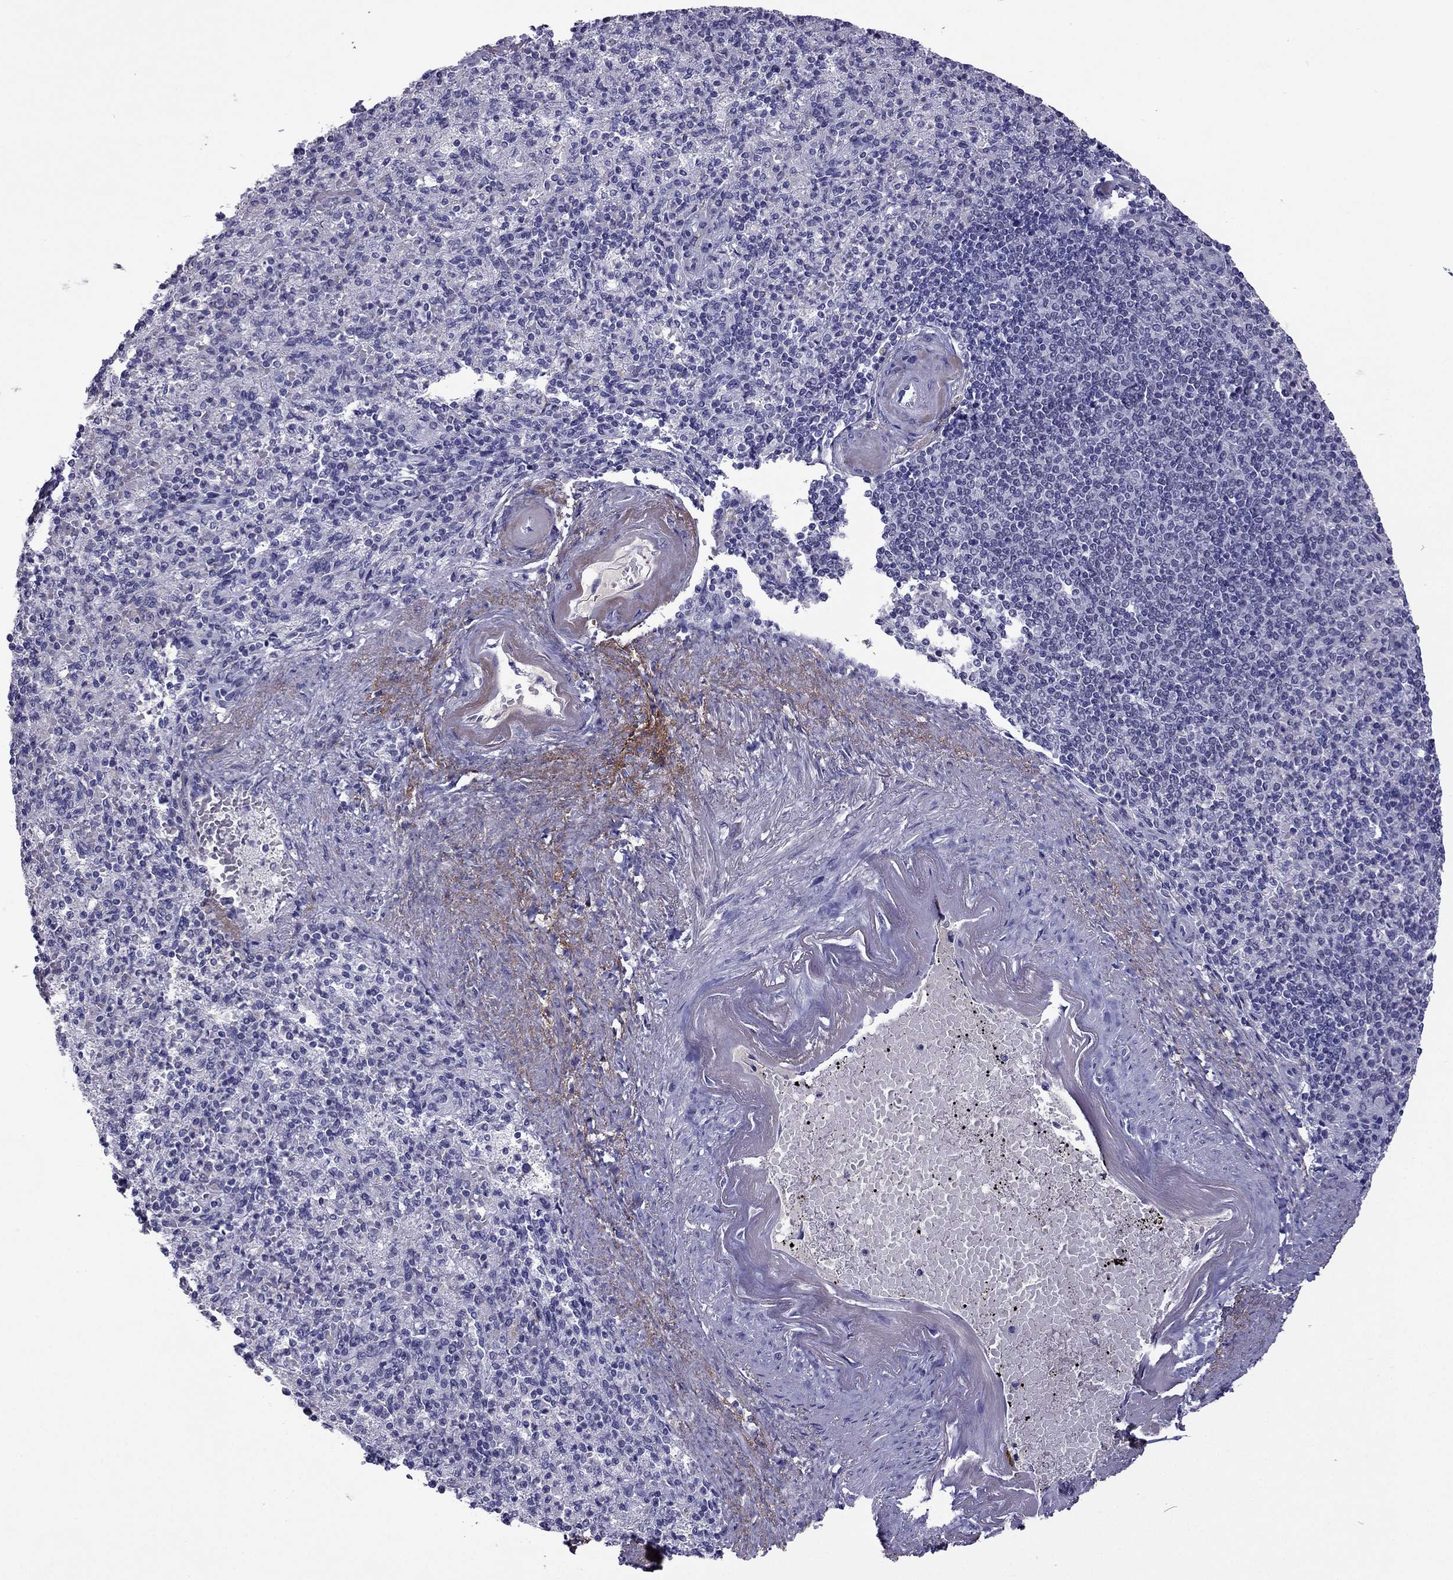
{"staining": {"intensity": "negative", "quantity": "none", "location": "none"}, "tissue": "spleen", "cell_type": "Cells in red pulp", "image_type": "normal", "snomed": [{"axis": "morphology", "description": "Normal tissue, NOS"}, {"axis": "topography", "description": "Spleen"}], "caption": "High power microscopy image of an IHC micrograph of normal spleen, revealing no significant staining in cells in red pulp.", "gene": "MYLK3", "patient": {"sex": "female", "age": 74}}